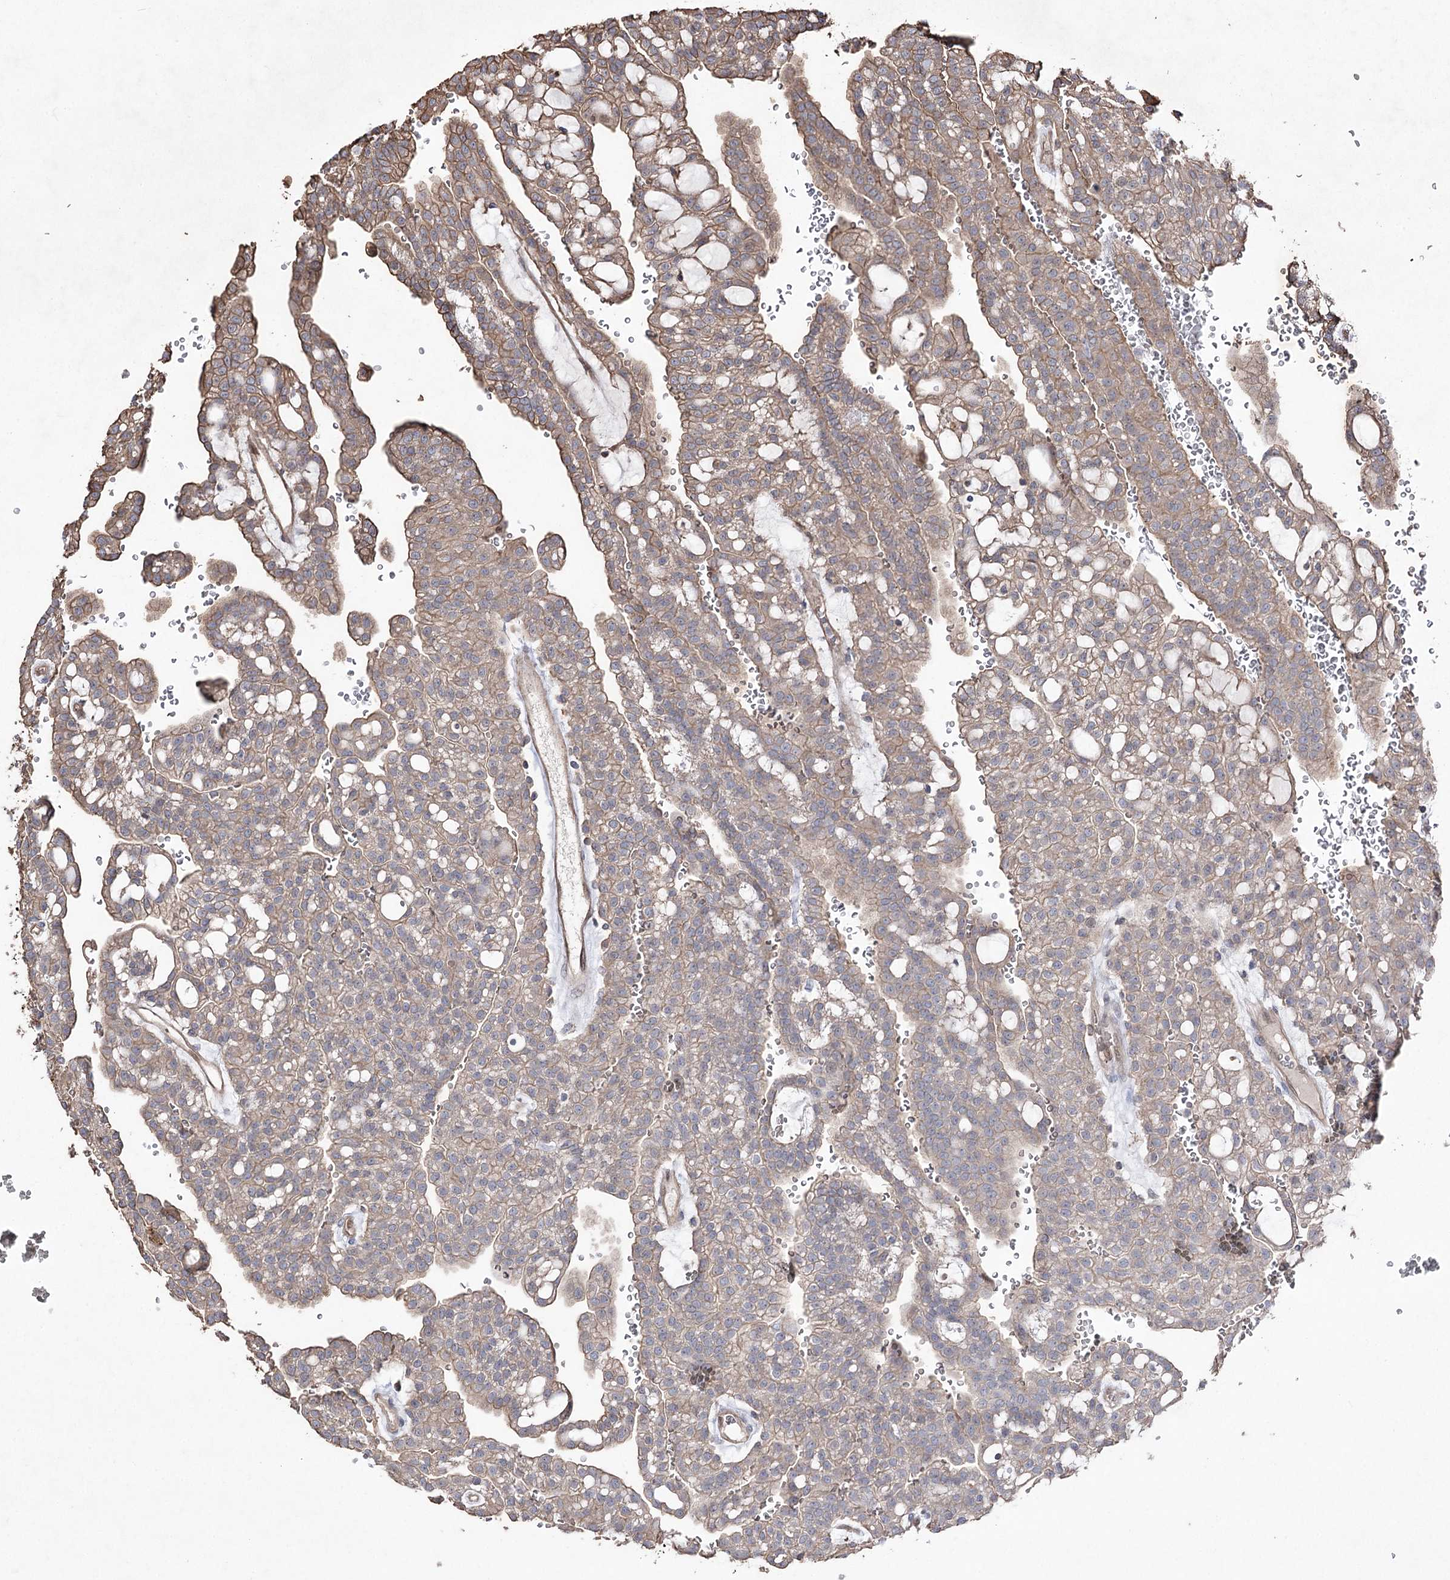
{"staining": {"intensity": "moderate", "quantity": "25%-75%", "location": "cytoplasmic/membranous"}, "tissue": "renal cancer", "cell_type": "Tumor cells", "image_type": "cancer", "snomed": [{"axis": "morphology", "description": "Adenocarcinoma, NOS"}, {"axis": "topography", "description": "Kidney"}], "caption": "Immunohistochemical staining of human renal cancer (adenocarcinoma) reveals medium levels of moderate cytoplasmic/membranous staining in approximately 25%-75% of tumor cells.", "gene": "FAM13B", "patient": {"sex": "male", "age": 63}}